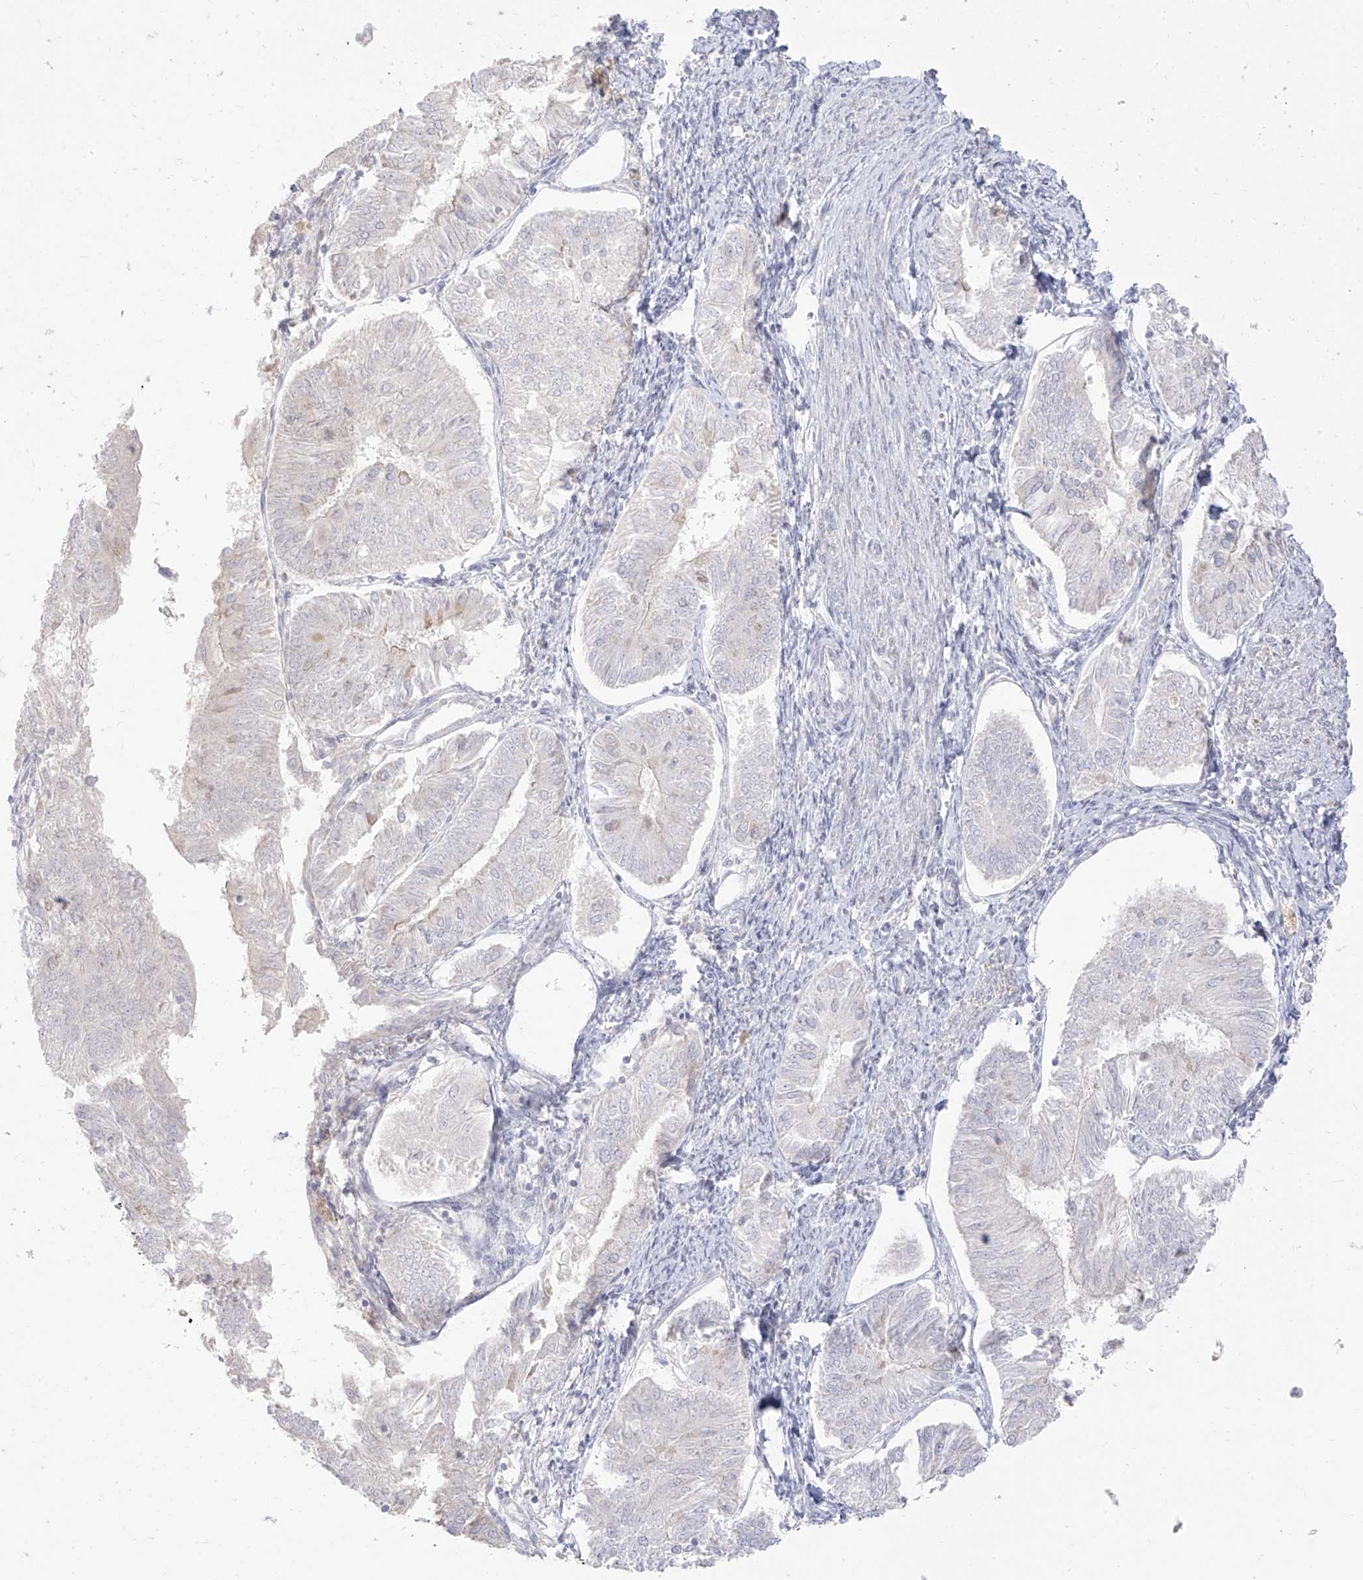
{"staining": {"intensity": "negative", "quantity": "none", "location": "none"}, "tissue": "endometrial cancer", "cell_type": "Tumor cells", "image_type": "cancer", "snomed": [{"axis": "morphology", "description": "Adenocarcinoma, NOS"}, {"axis": "topography", "description": "Endometrium"}], "caption": "DAB immunohistochemical staining of human endometrial cancer (adenocarcinoma) shows no significant staining in tumor cells.", "gene": "ARHGEF40", "patient": {"sex": "female", "age": 58}}